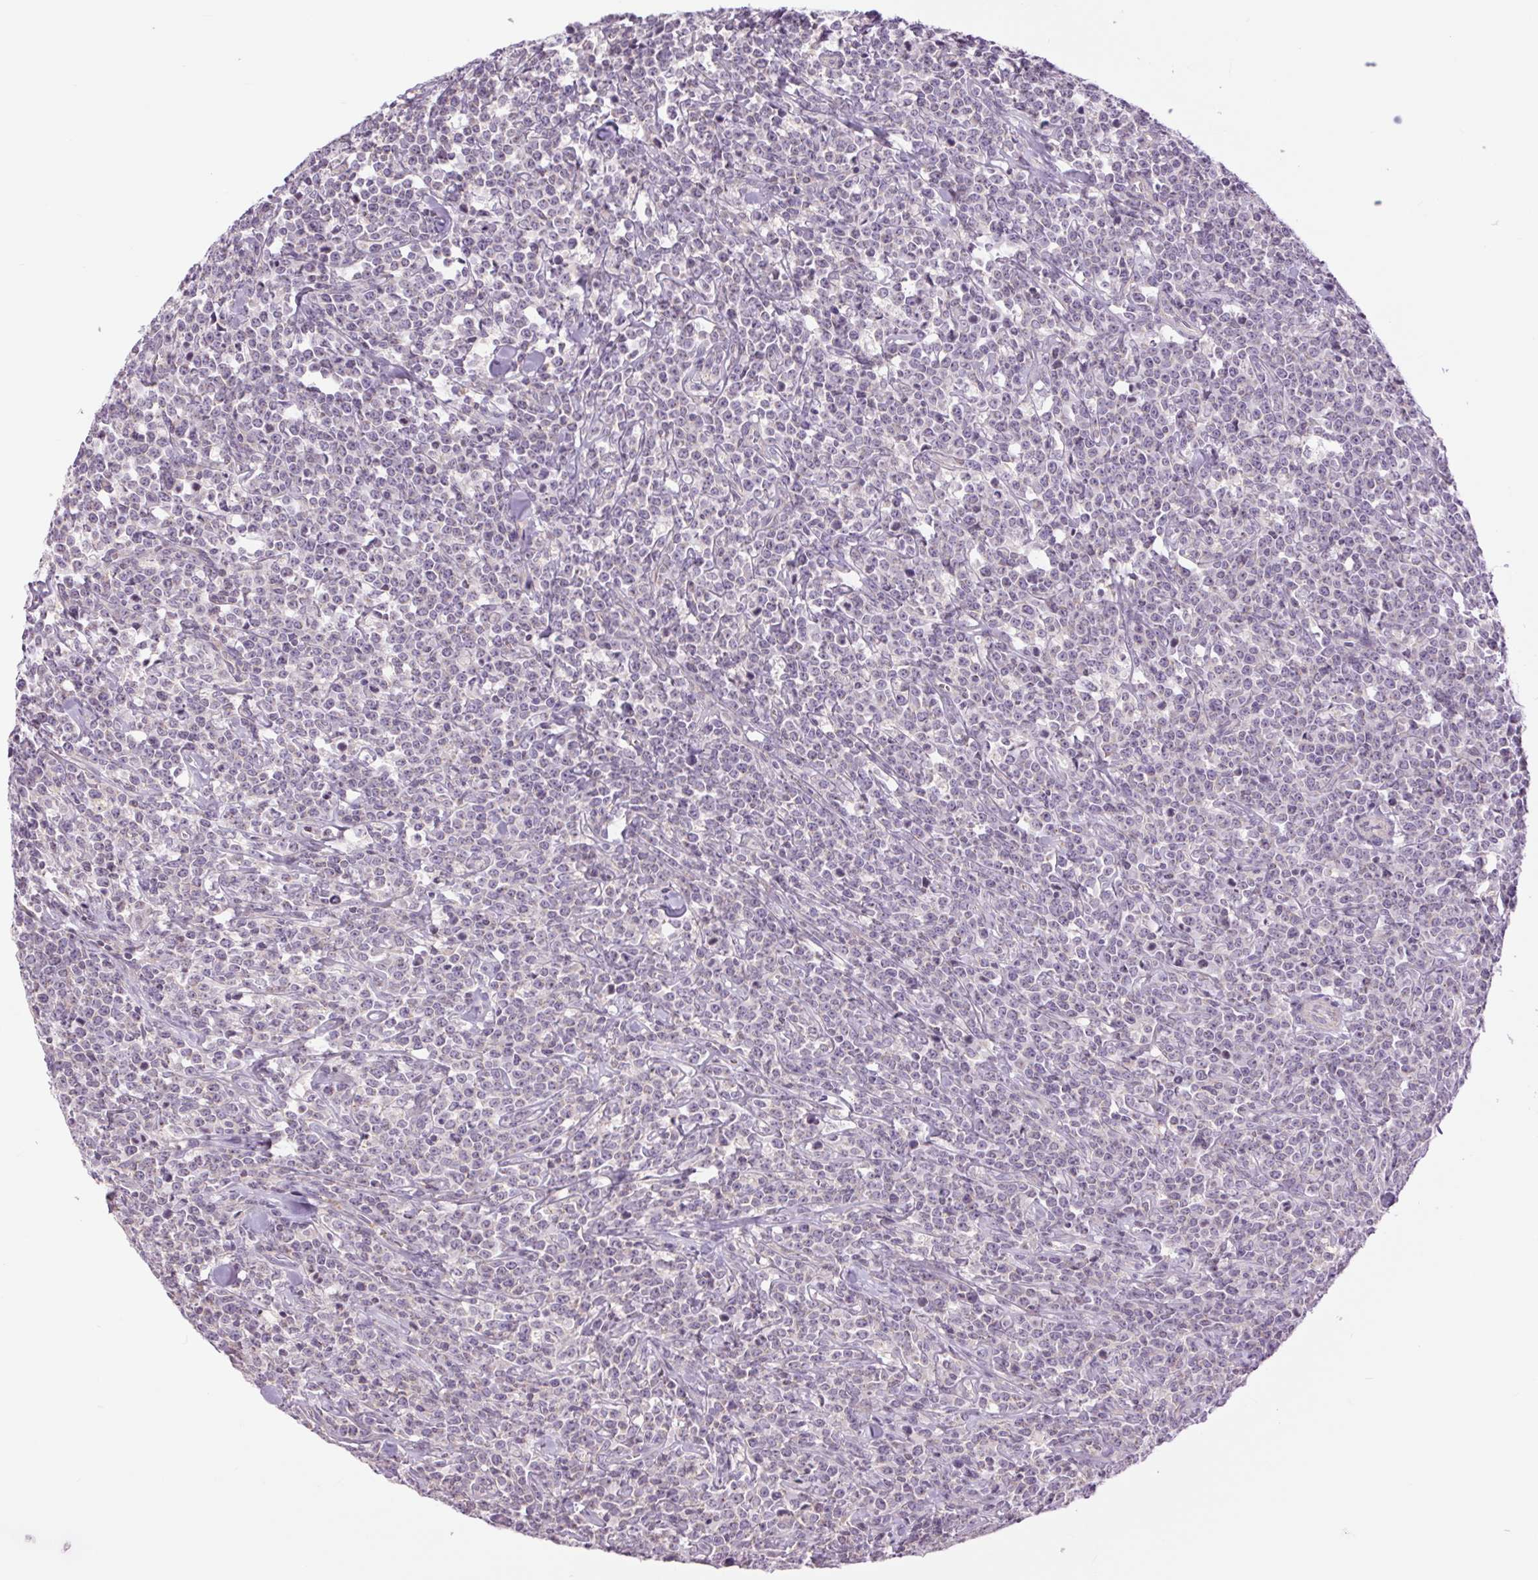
{"staining": {"intensity": "negative", "quantity": "none", "location": "none"}, "tissue": "lymphoma", "cell_type": "Tumor cells", "image_type": "cancer", "snomed": [{"axis": "morphology", "description": "Malignant lymphoma, non-Hodgkin's type, High grade"}, {"axis": "topography", "description": "Small intestine"}], "caption": "Protein analysis of lymphoma demonstrates no significant staining in tumor cells.", "gene": "CTNNA3", "patient": {"sex": "female", "age": 56}}